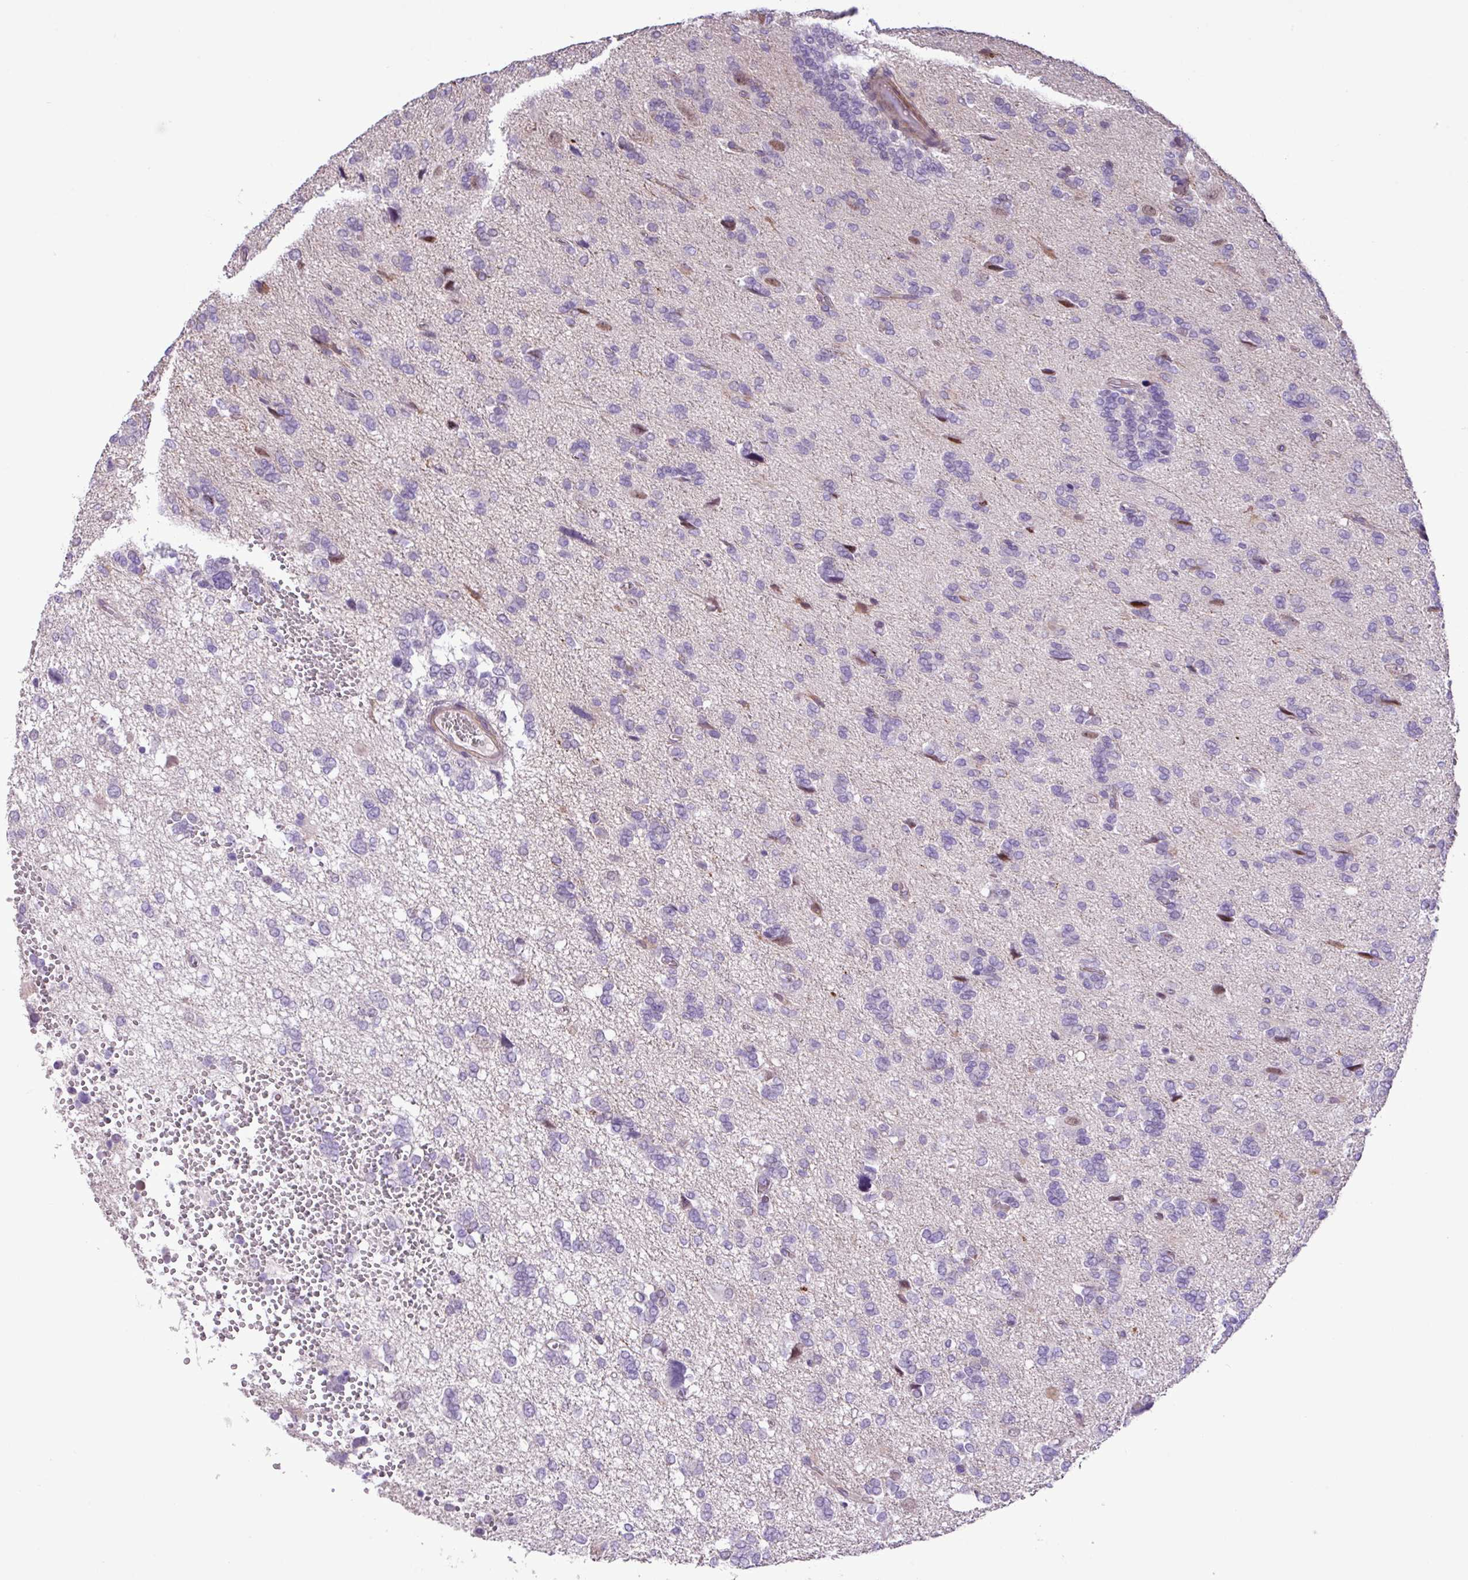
{"staining": {"intensity": "negative", "quantity": "none", "location": "none"}, "tissue": "glioma", "cell_type": "Tumor cells", "image_type": "cancer", "snomed": [{"axis": "morphology", "description": "Glioma, malignant, High grade"}, {"axis": "topography", "description": "Brain"}], "caption": "Malignant high-grade glioma was stained to show a protein in brown. There is no significant expression in tumor cells. The staining was performed using DAB (3,3'-diaminobenzidine) to visualize the protein expression in brown, while the nuclei were stained in blue with hematoxylin (Magnification: 20x).", "gene": "YLPM1", "patient": {"sex": "female", "age": 59}}